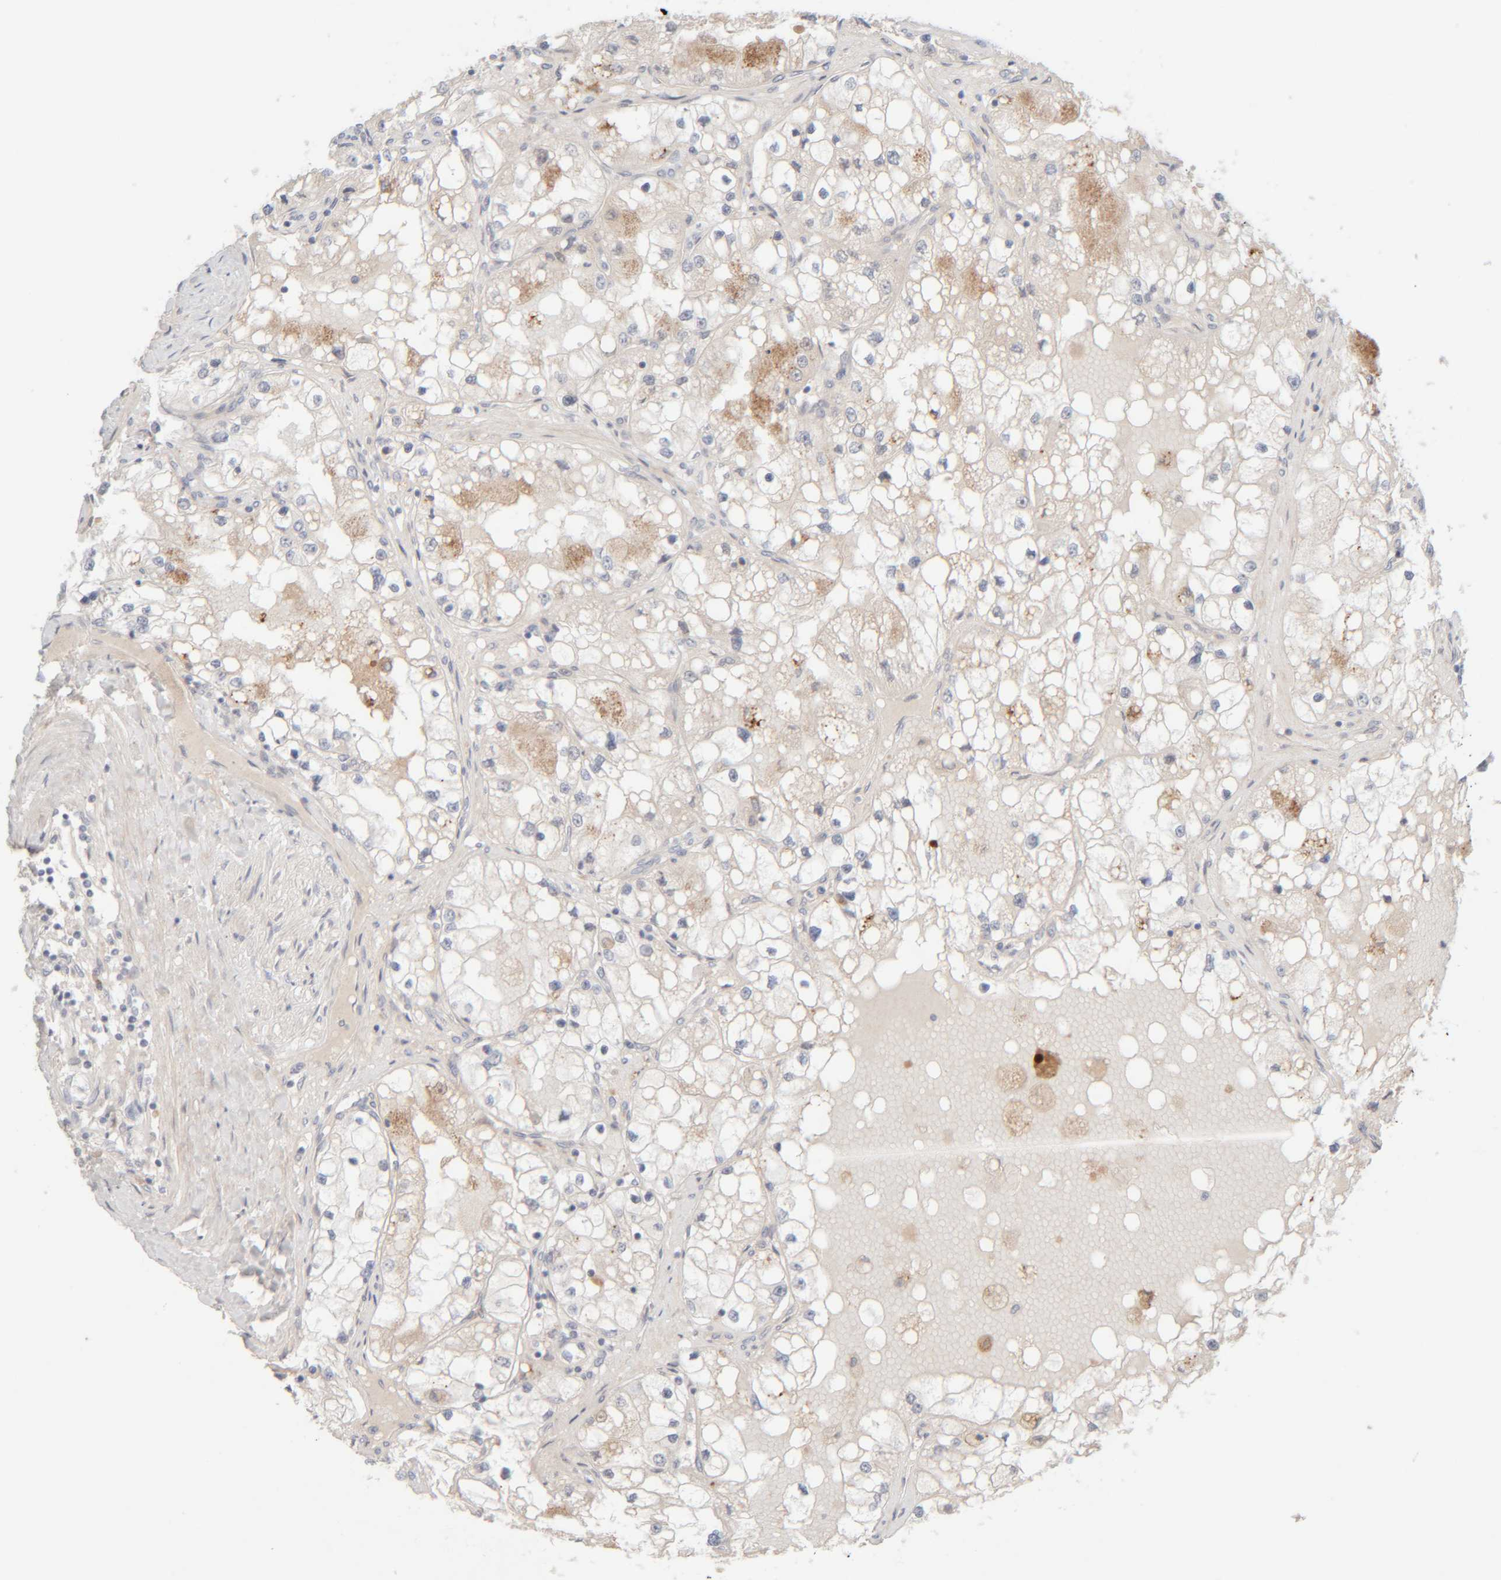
{"staining": {"intensity": "moderate", "quantity": "<25%", "location": "cytoplasmic/membranous"}, "tissue": "renal cancer", "cell_type": "Tumor cells", "image_type": "cancer", "snomed": [{"axis": "morphology", "description": "Adenocarcinoma, NOS"}, {"axis": "topography", "description": "Kidney"}], "caption": "Protein staining by immunohistochemistry (IHC) shows moderate cytoplasmic/membranous staining in approximately <25% of tumor cells in renal cancer.", "gene": "CHKA", "patient": {"sex": "male", "age": 68}}